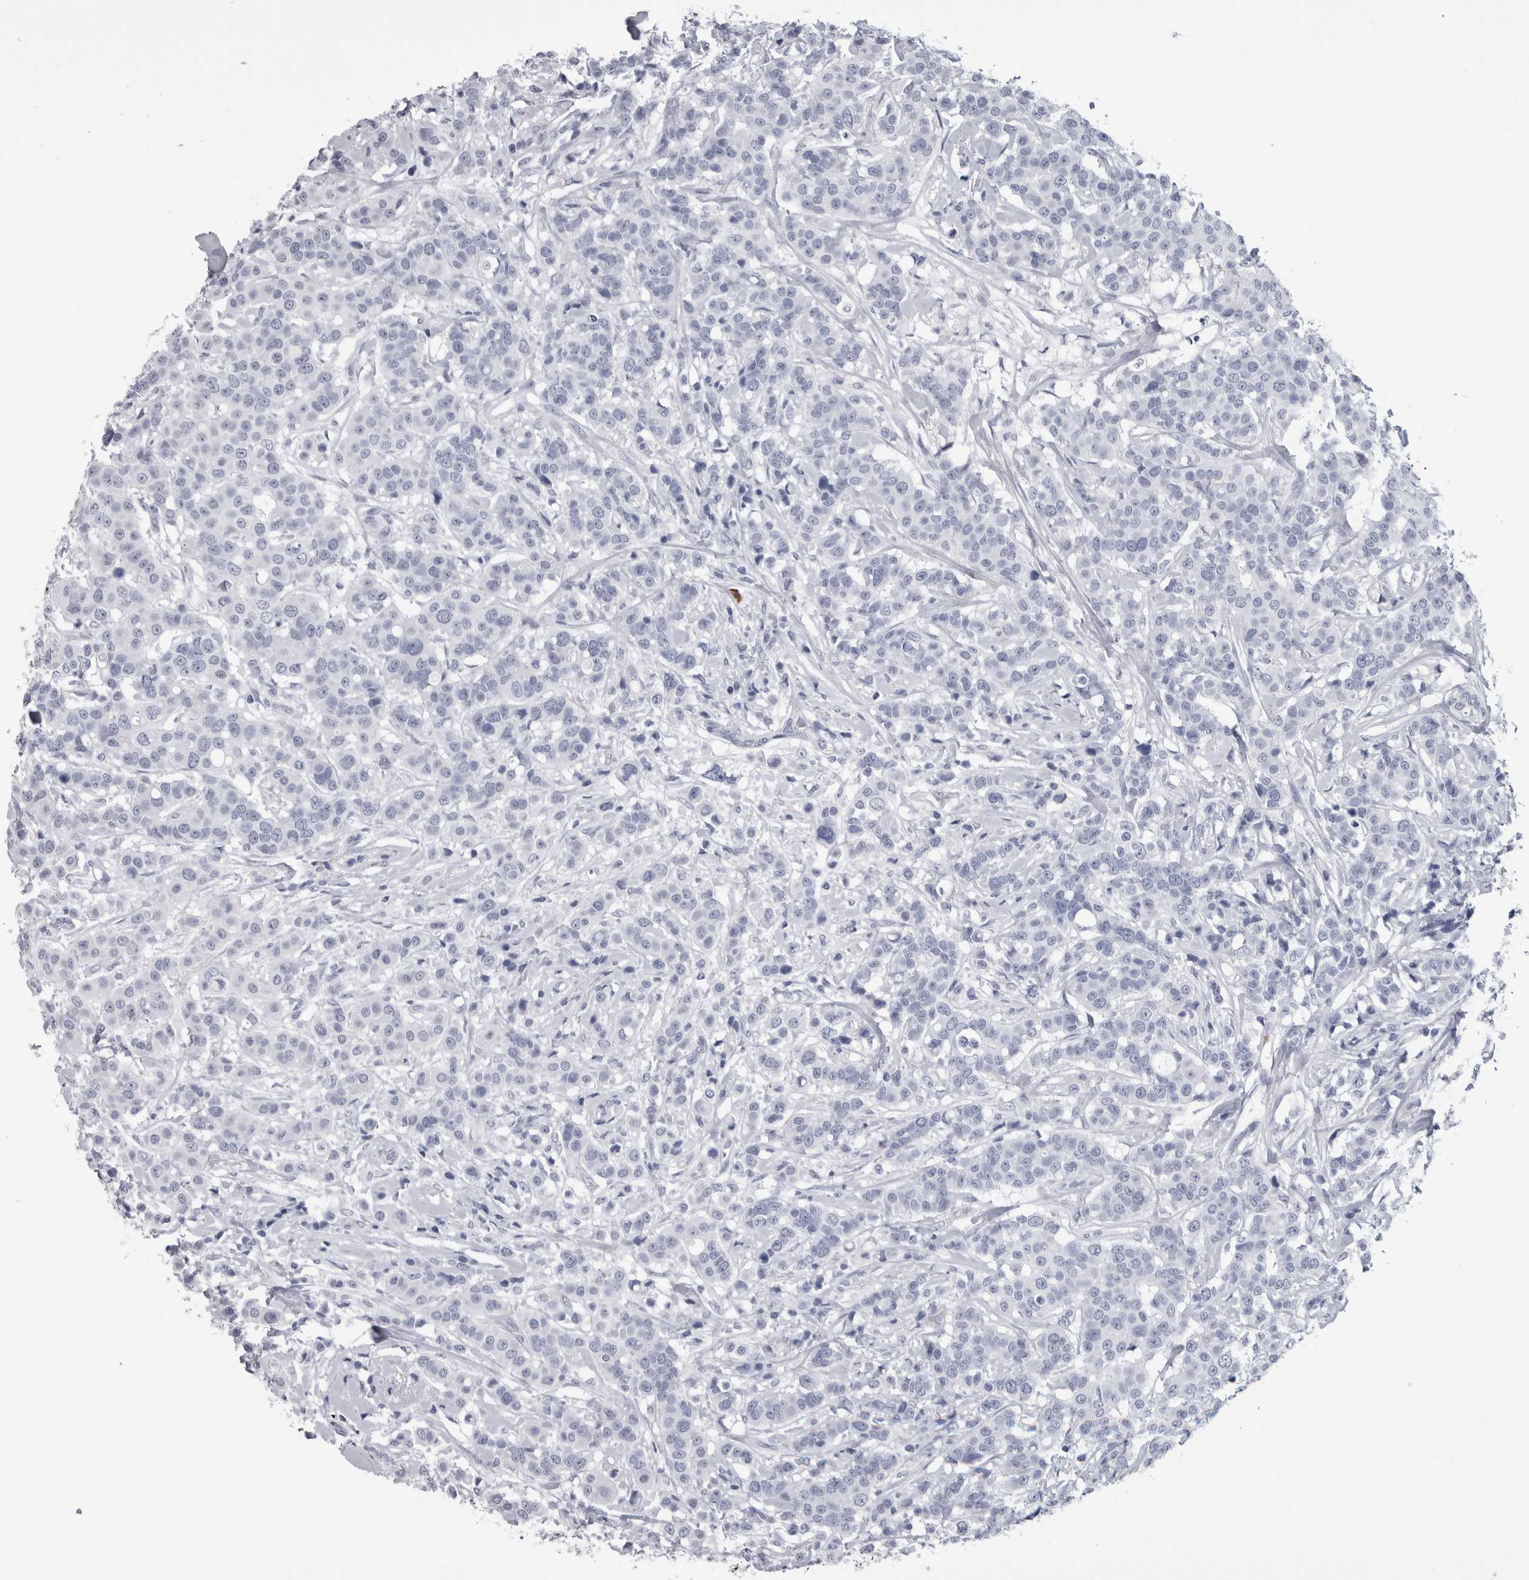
{"staining": {"intensity": "negative", "quantity": "none", "location": "none"}, "tissue": "breast cancer", "cell_type": "Tumor cells", "image_type": "cancer", "snomed": [{"axis": "morphology", "description": "Duct carcinoma"}, {"axis": "topography", "description": "Breast"}], "caption": "This photomicrograph is of breast invasive ductal carcinoma stained with immunohistochemistry (IHC) to label a protein in brown with the nuclei are counter-stained blue. There is no positivity in tumor cells.", "gene": "AFMID", "patient": {"sex": "female", "age": 27}}